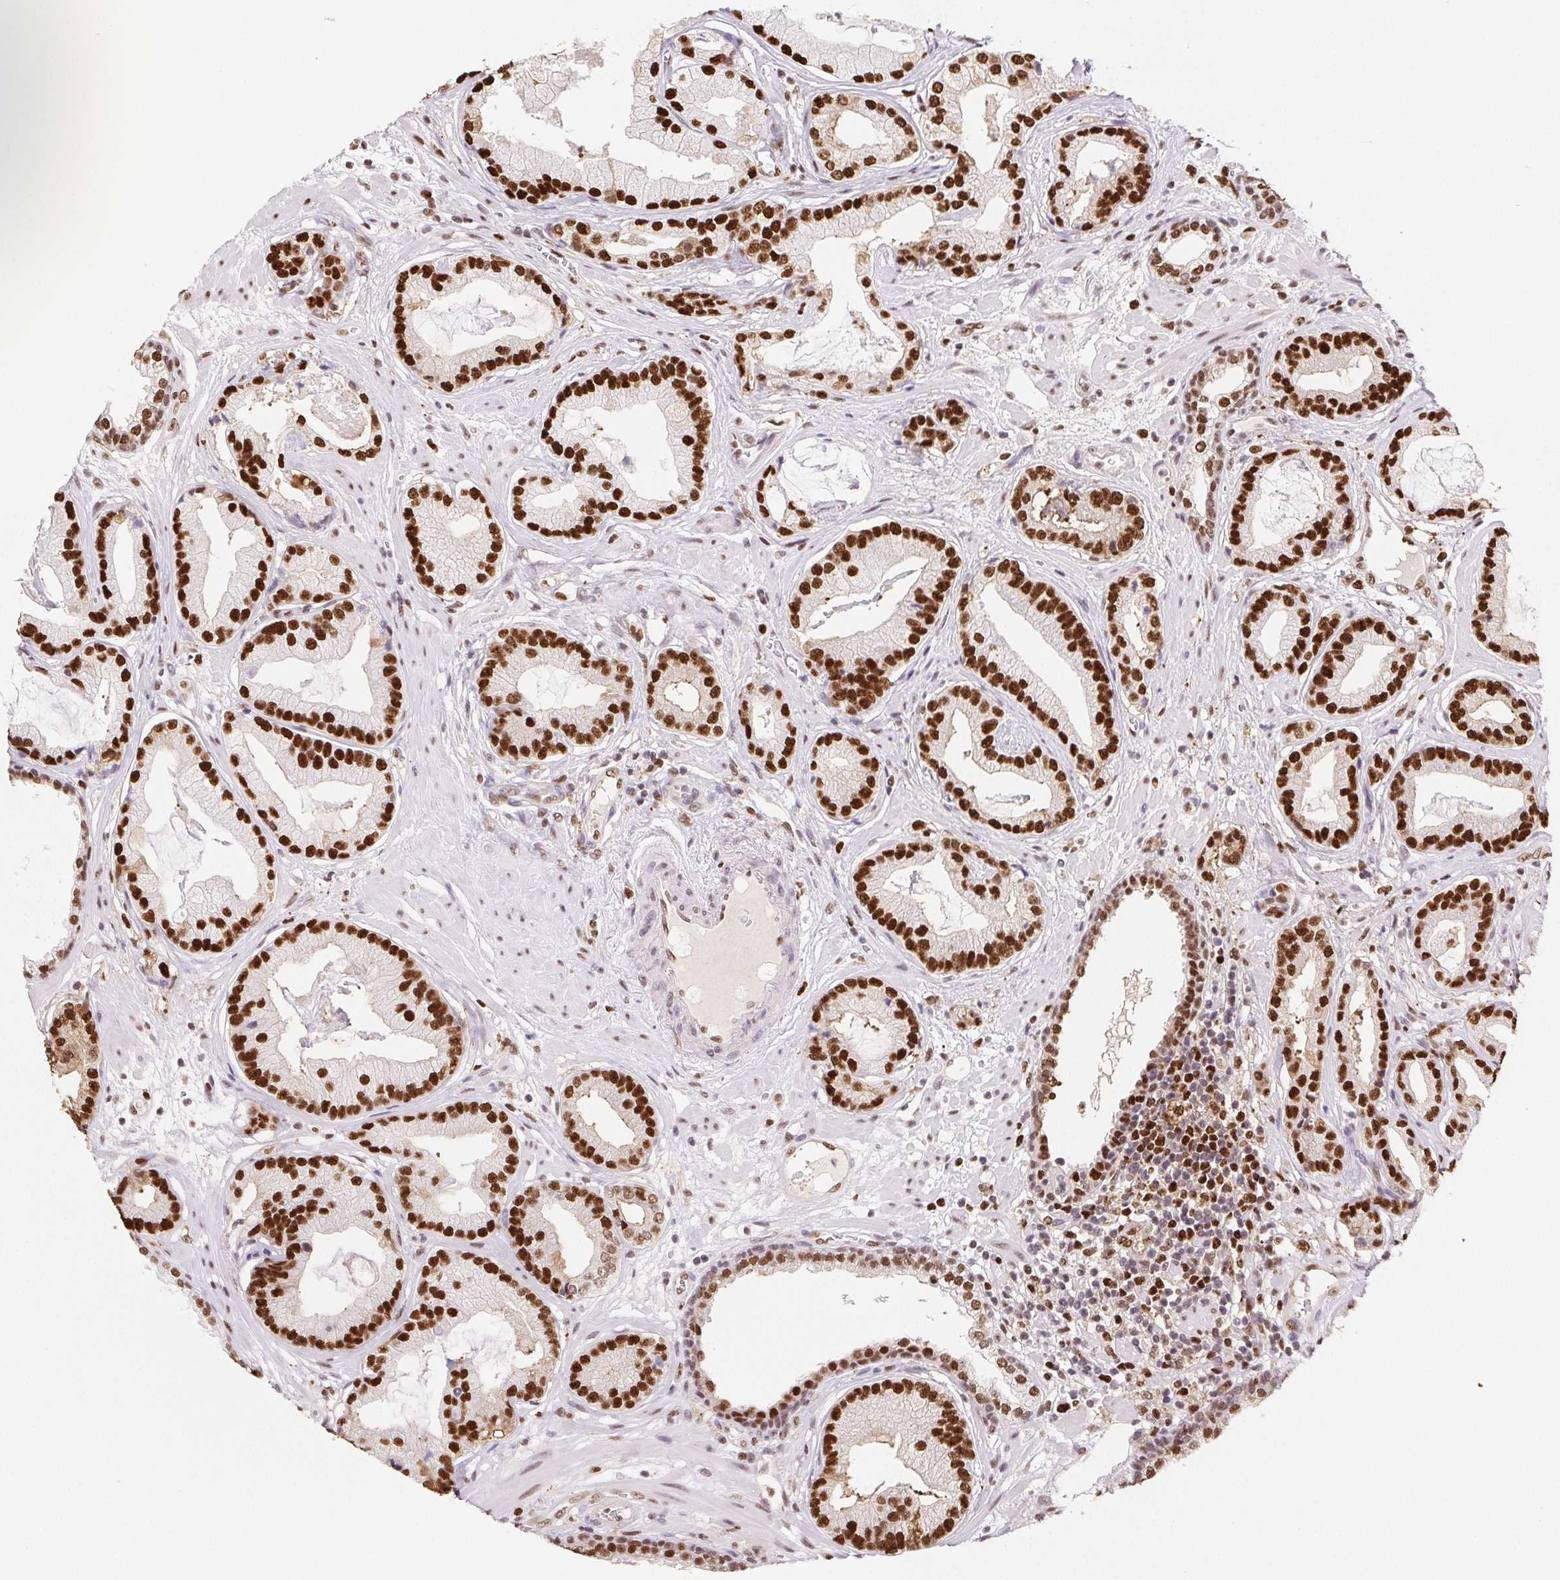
{"staining": {"intensity": "strong", "quantity": ">75%", "location": "nuclear"}, "tissue": "prostate cancer", "cell_type": "Tumor cells", "image_type": "cancer", "snomed": [{"axis": "morphology", "description": "Adenocarcinoma, Low grade"}, {"axis": "topography", "description": "Prostate"}], "caption": "This image displays immunohistochemistry (IHC) staining of prostate cancer (adenocarcinoma (low-grade)), with high strong nuclear expression in approximately >75% of tumor cells.", "gene": "SET", "patient": {"sex": "male", "age": 62}}